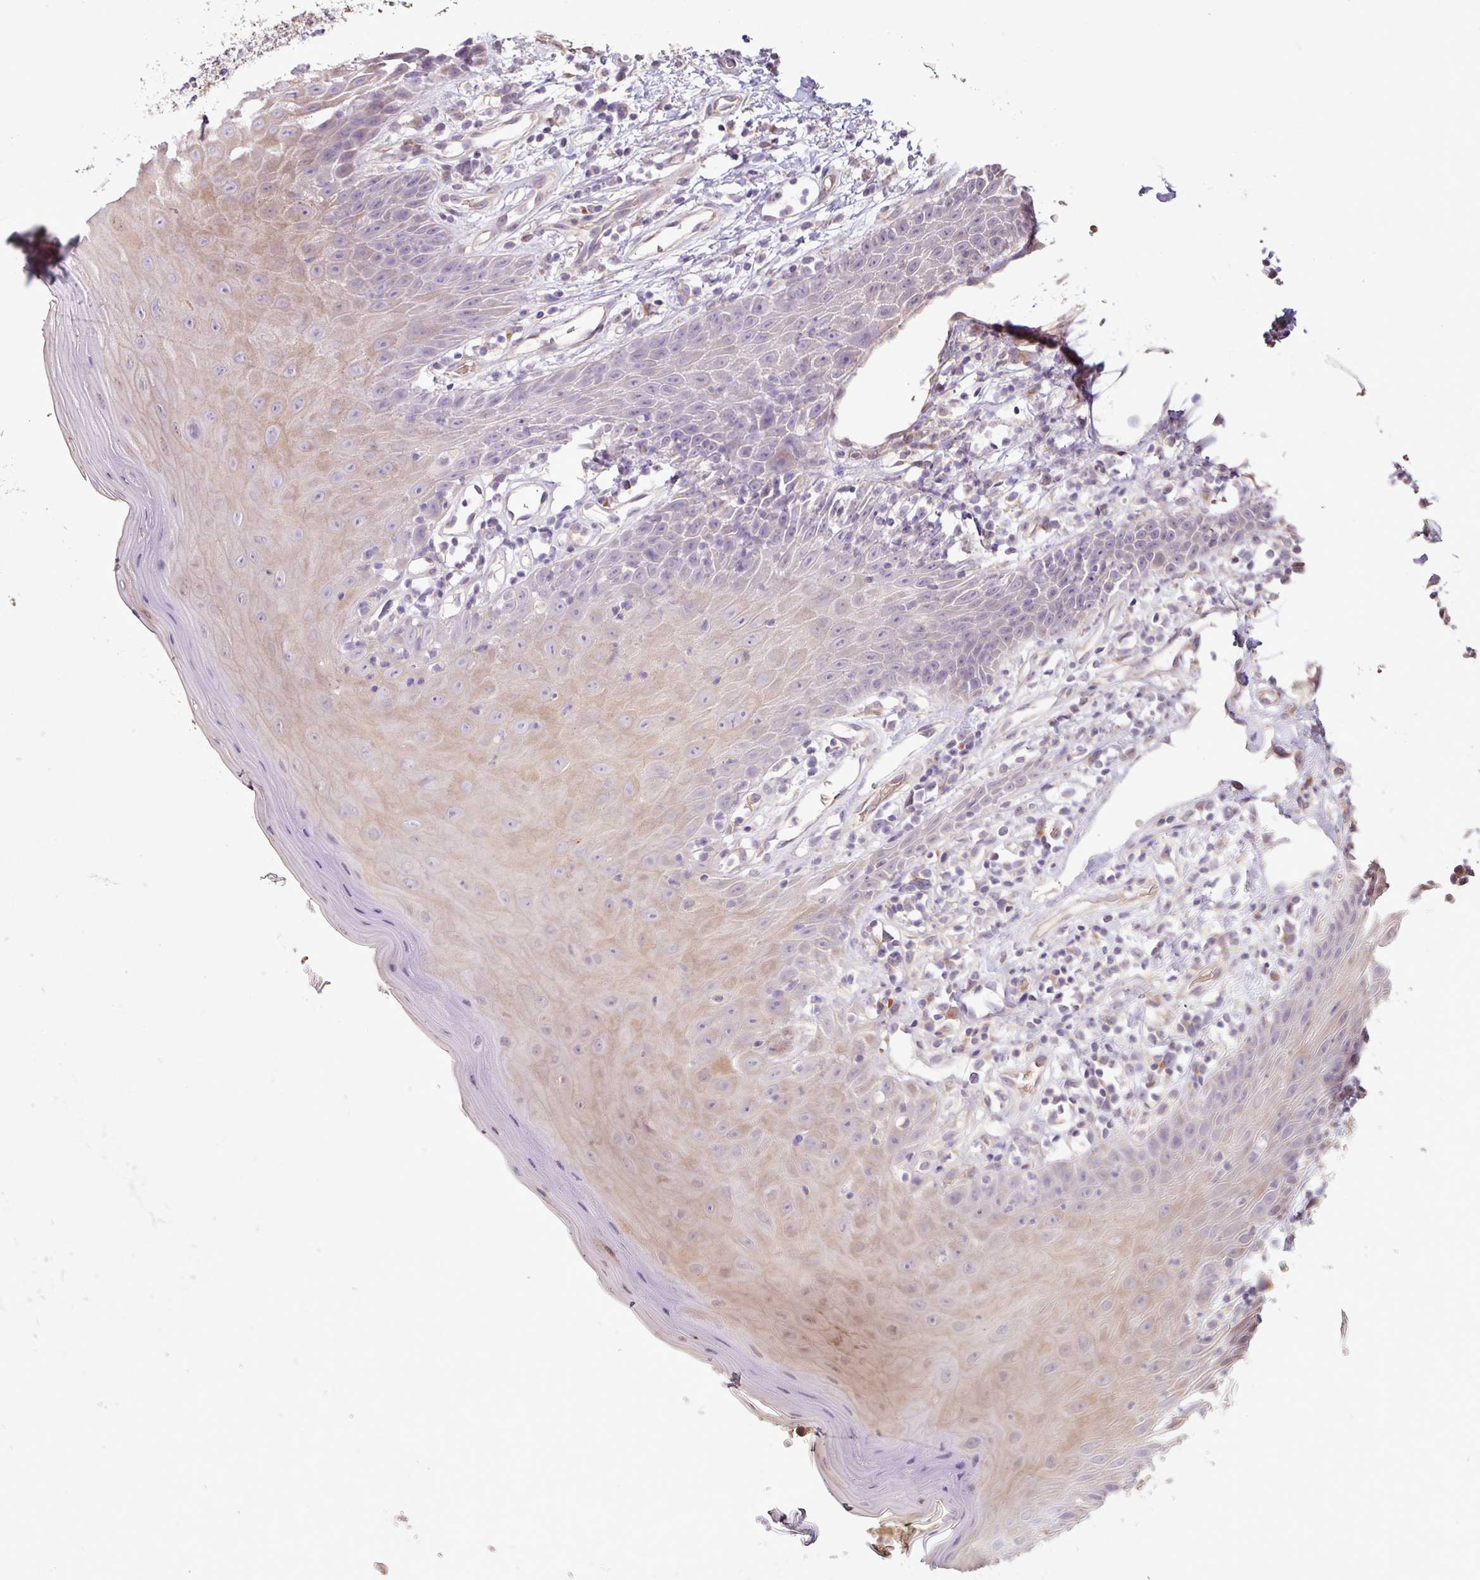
{"staining": {"intensity": "weak", "quantity": "<25%", "location": "cytoplasmic/membranous"}, "tissue": "oral mucosa", "cell_type": "Squamous epithelial cells", "image_type": "normal", "snomed": [{"axis": "morphology", "description": "Normal tissue, NOS"}, {"axis": "topography", "description": "Oral tissue"}, {"axis": "topography", "description": "Tounge, NOS"}], "caption": "This is an immunohistochemistry image of benign oral mucosa. There is no staining in squamous epithelial cells.", "gene": "NHSL2", "patient": {"sex": "female", "age": 59}}